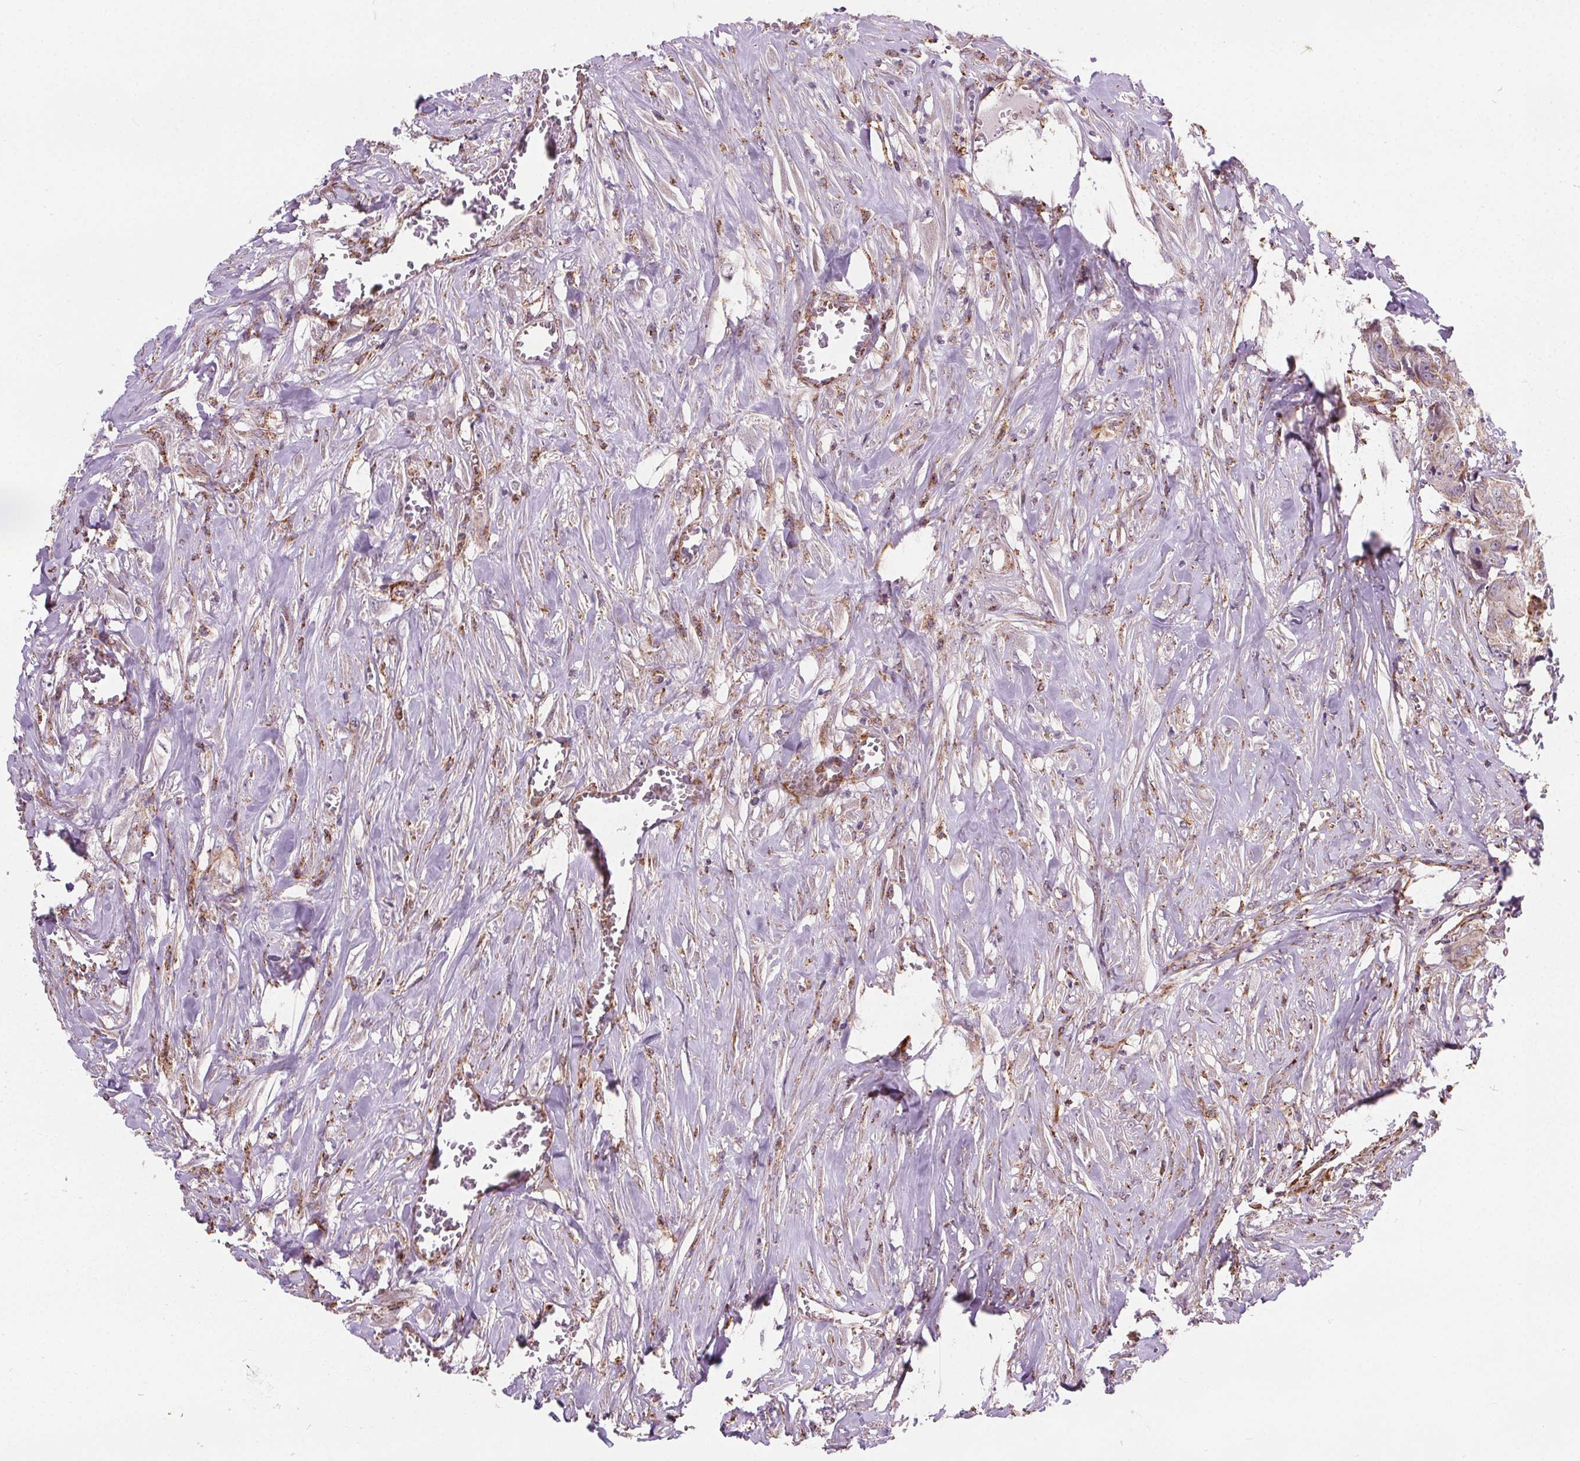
{"staining": {"intensity": "moderate", "quantity": ">75%", "location": "cytoplasmic/membranous"}, "tissue": "colorectal cancer", "cell_type": "Tumor cells", "image_type": "cancer", "snomed": [{"axis": "morphology", "description": "Adenocarcinoma, NOS"}, {"axis": "topography", "description": "Rectum"}], "caption": "High-magnification brightfield microscopy of colorectal cancer (adenocarcinoma) stained with DAB (3,3'-diaminobenzidine) (brown) and counterstained with hematoxylin (blue). tumor cells exhibit moderate cytoplasmic/membranous staining is present in approximately>75% of cells. (Brightfield microscopy of DAB IHC at high magnification).", "gene": "GOLT1B", "patient": {"sex": "female", "age": 62}}